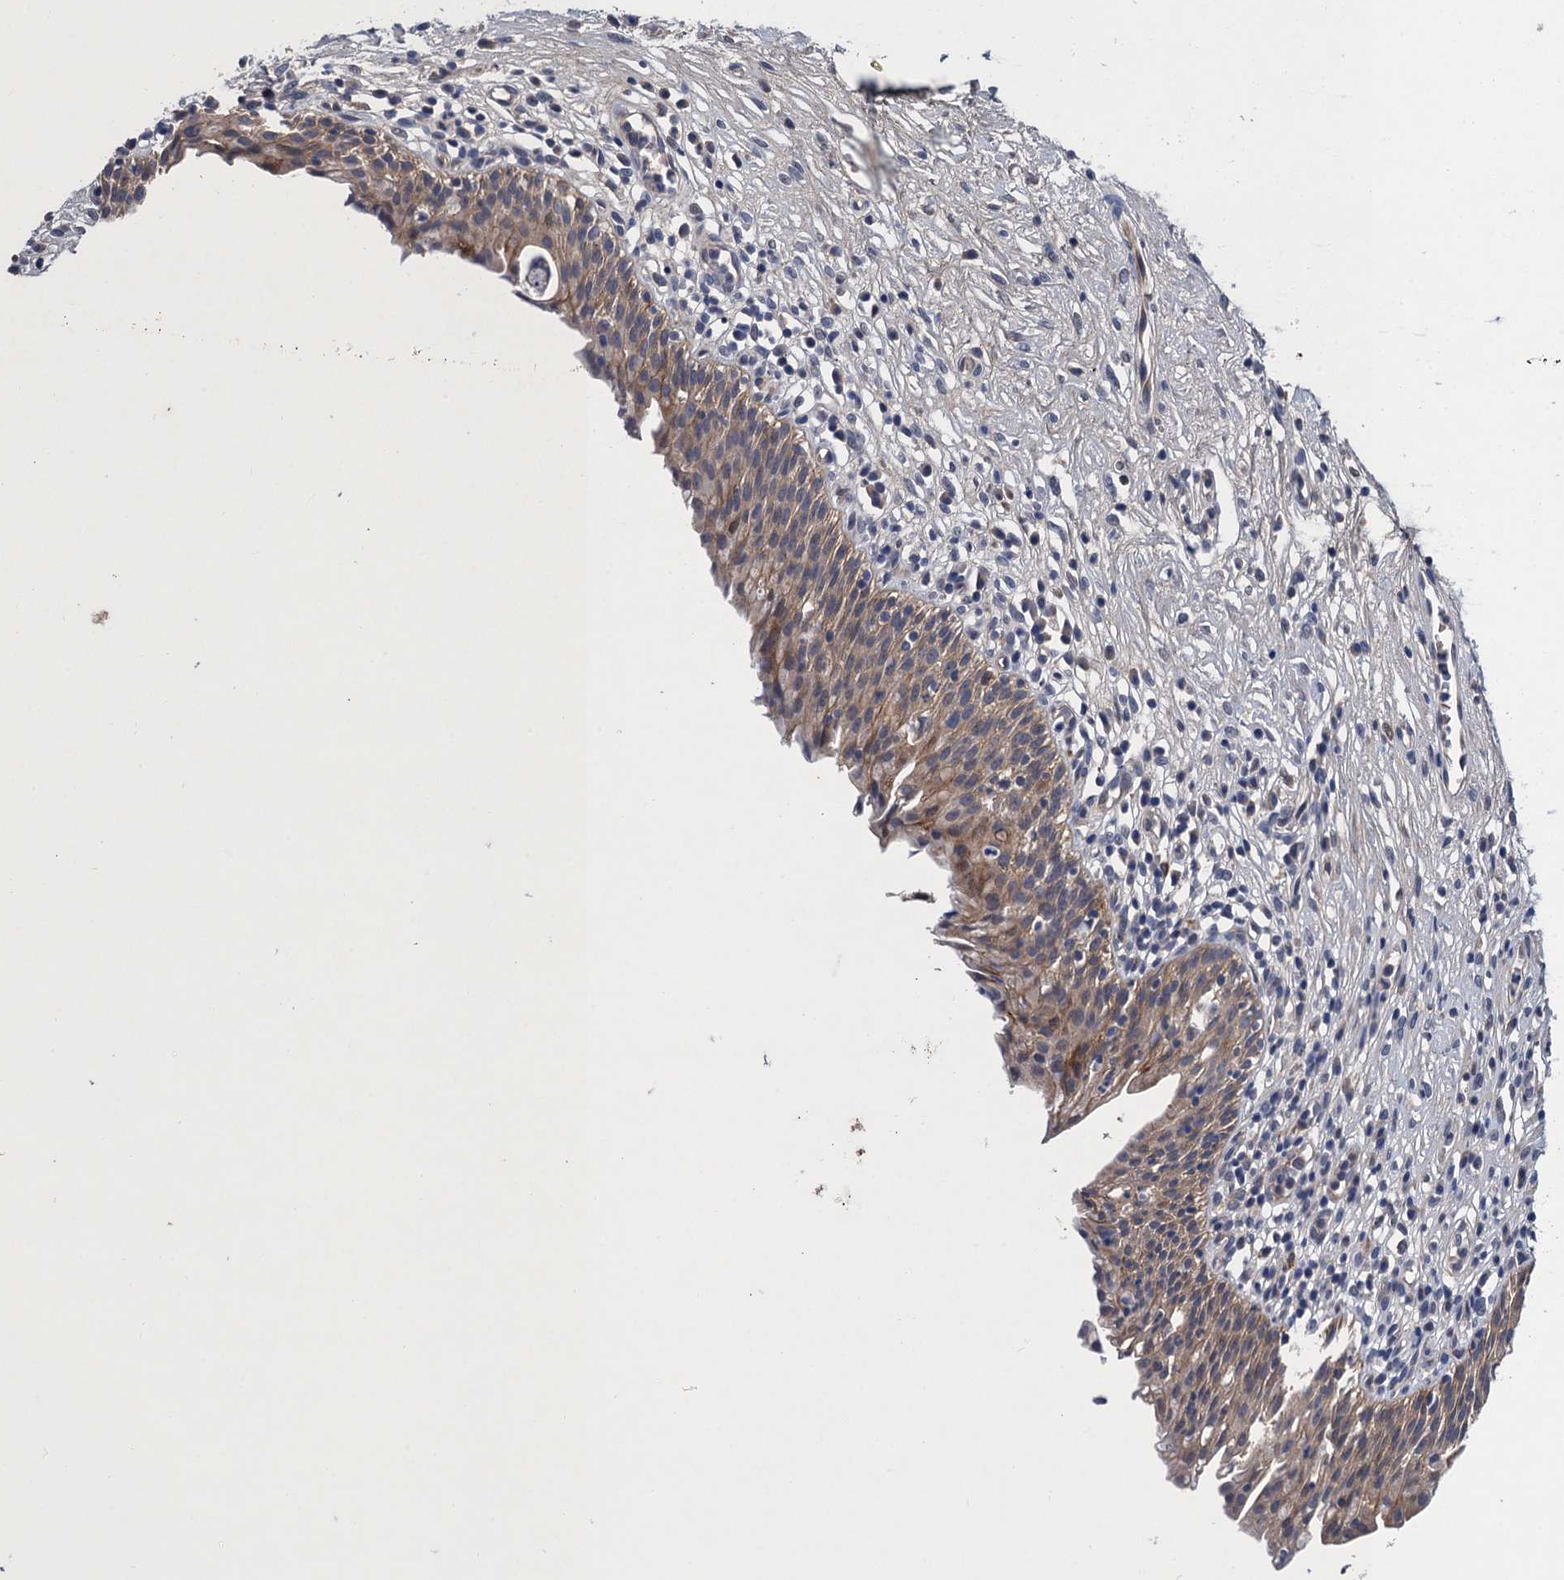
{"staining": {"intensity": "moderate", "quantity": "25%-75%", "location": "cytoplasmic/membranous,nuclear"}, "tissue": "urinary bladder", "cell_type": "Urothelial cells", "image_type": "normal", "snomed": [{"axis": "morphology", "description": "Normal tissue, NOS"}, {"axis": "morphology", "description": "Inflammation, NOS"}, {"axis": "topography", "description": "Urinary bladder"}], "caption": "IHC staining of benign urinary bladder, which displays medium levels of moderate cytoplasmic/membranous,nuclear staining in approximately 25%-75% of urothelial cells indicating moderate cytoplasmic/membranous,nuclear protein positivity. The staining was performed using DAB (3,3'-diaminobenzidine) (brown) for protein detection and nuclei were counterstained in hematoxylin (blue).", "gene": "TRAF7", "patient": {"sex": "male", "age": 63}}